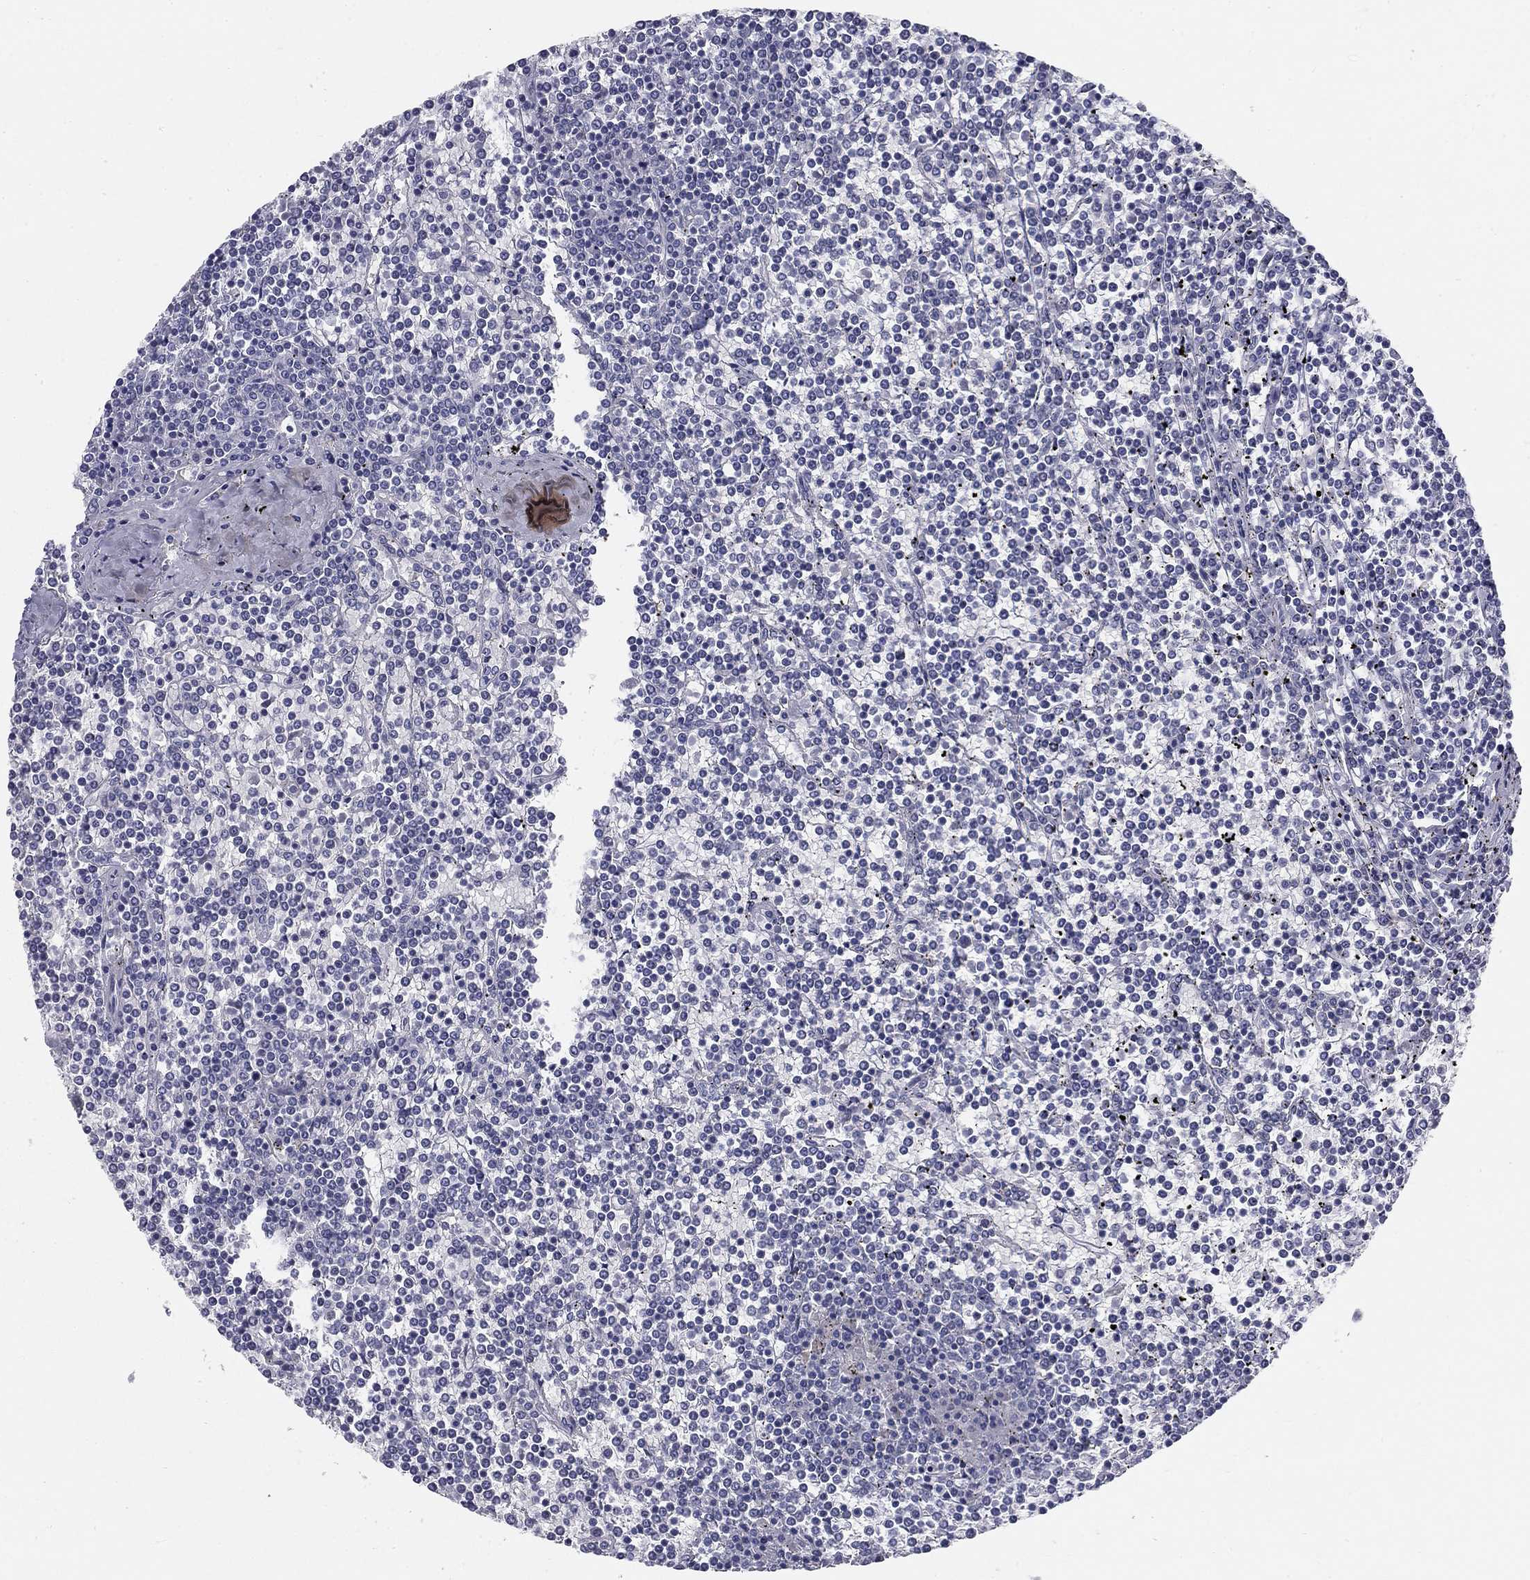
{"staining": {"intensity": "negative", "quantity": "none", "location": "none"}, "tissue": "lymphoma", "cell_type": "Tumor cells", "image_type": "cancer", "snomed": [{"axis": "morphology", "description": "Malignant lymphoma, non-Hodgkin's type, Low grade"}, {"axis": "topography", "description": "Spleen"}], "caption": "Immunohistochemistry (IHC) micrograph of human malignant lymphoma, non-Hodgkin's type (low-grade) stained for a protein (brown), which reveals no staining in tumor cells.", "gene": "GALNTL5", "patient": {"sex": "female", "age": 19}}